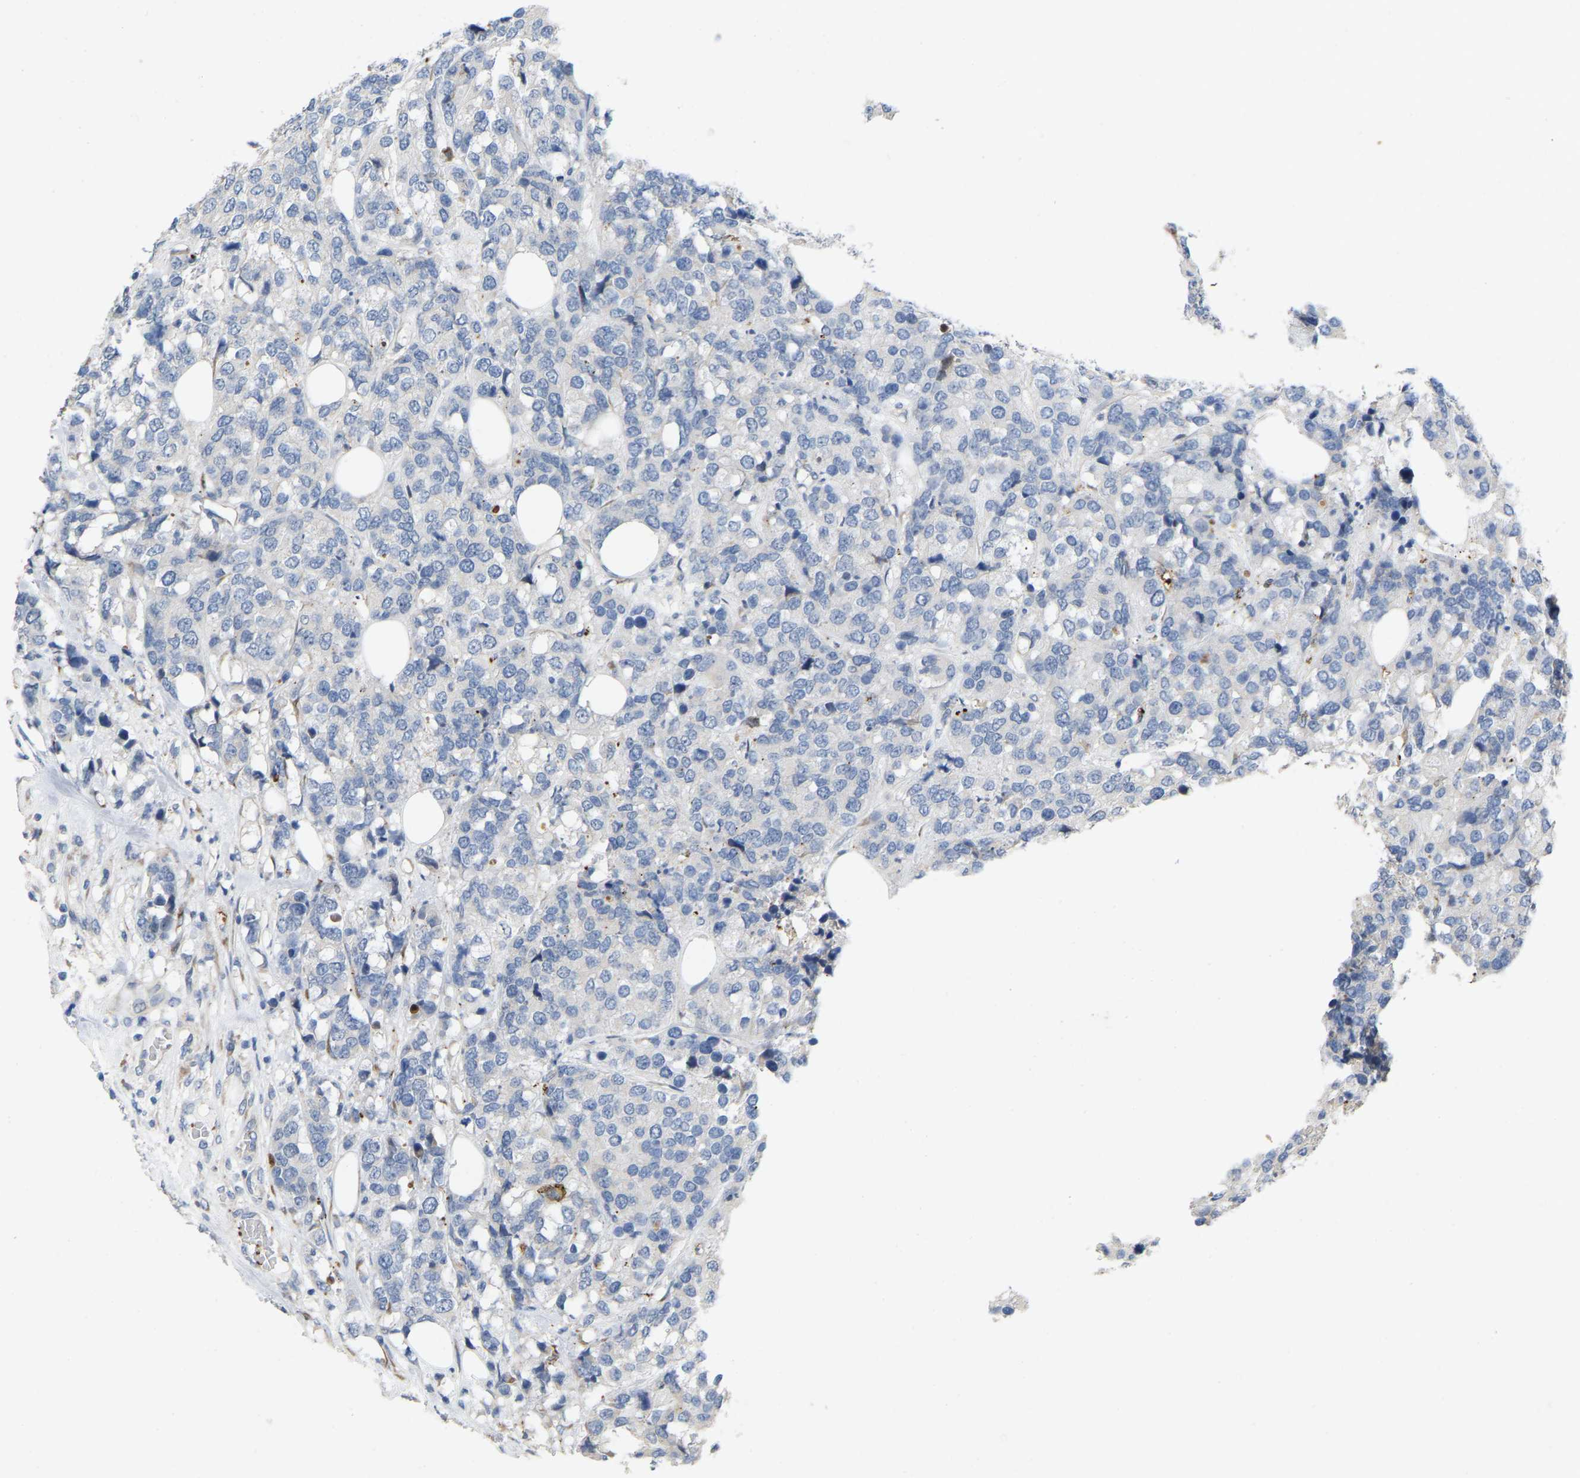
{"staining": {"intensity": "negative", "quantity": "none", "location": "none"}, "tissue": "breast cancer", "cell_type": "Tumor cells", "image_type": "cancer", "snomed": [{"axis": "morphology", "description": "Lobular carcinoma"}, {"axis": "topography", "description": "Breast"}], "caption": "Tumor cells are negative for brown protein staining in breast lobular carcinoma.", "gene": "RHEB", "patient": {"sex": "female", "age": 59}}